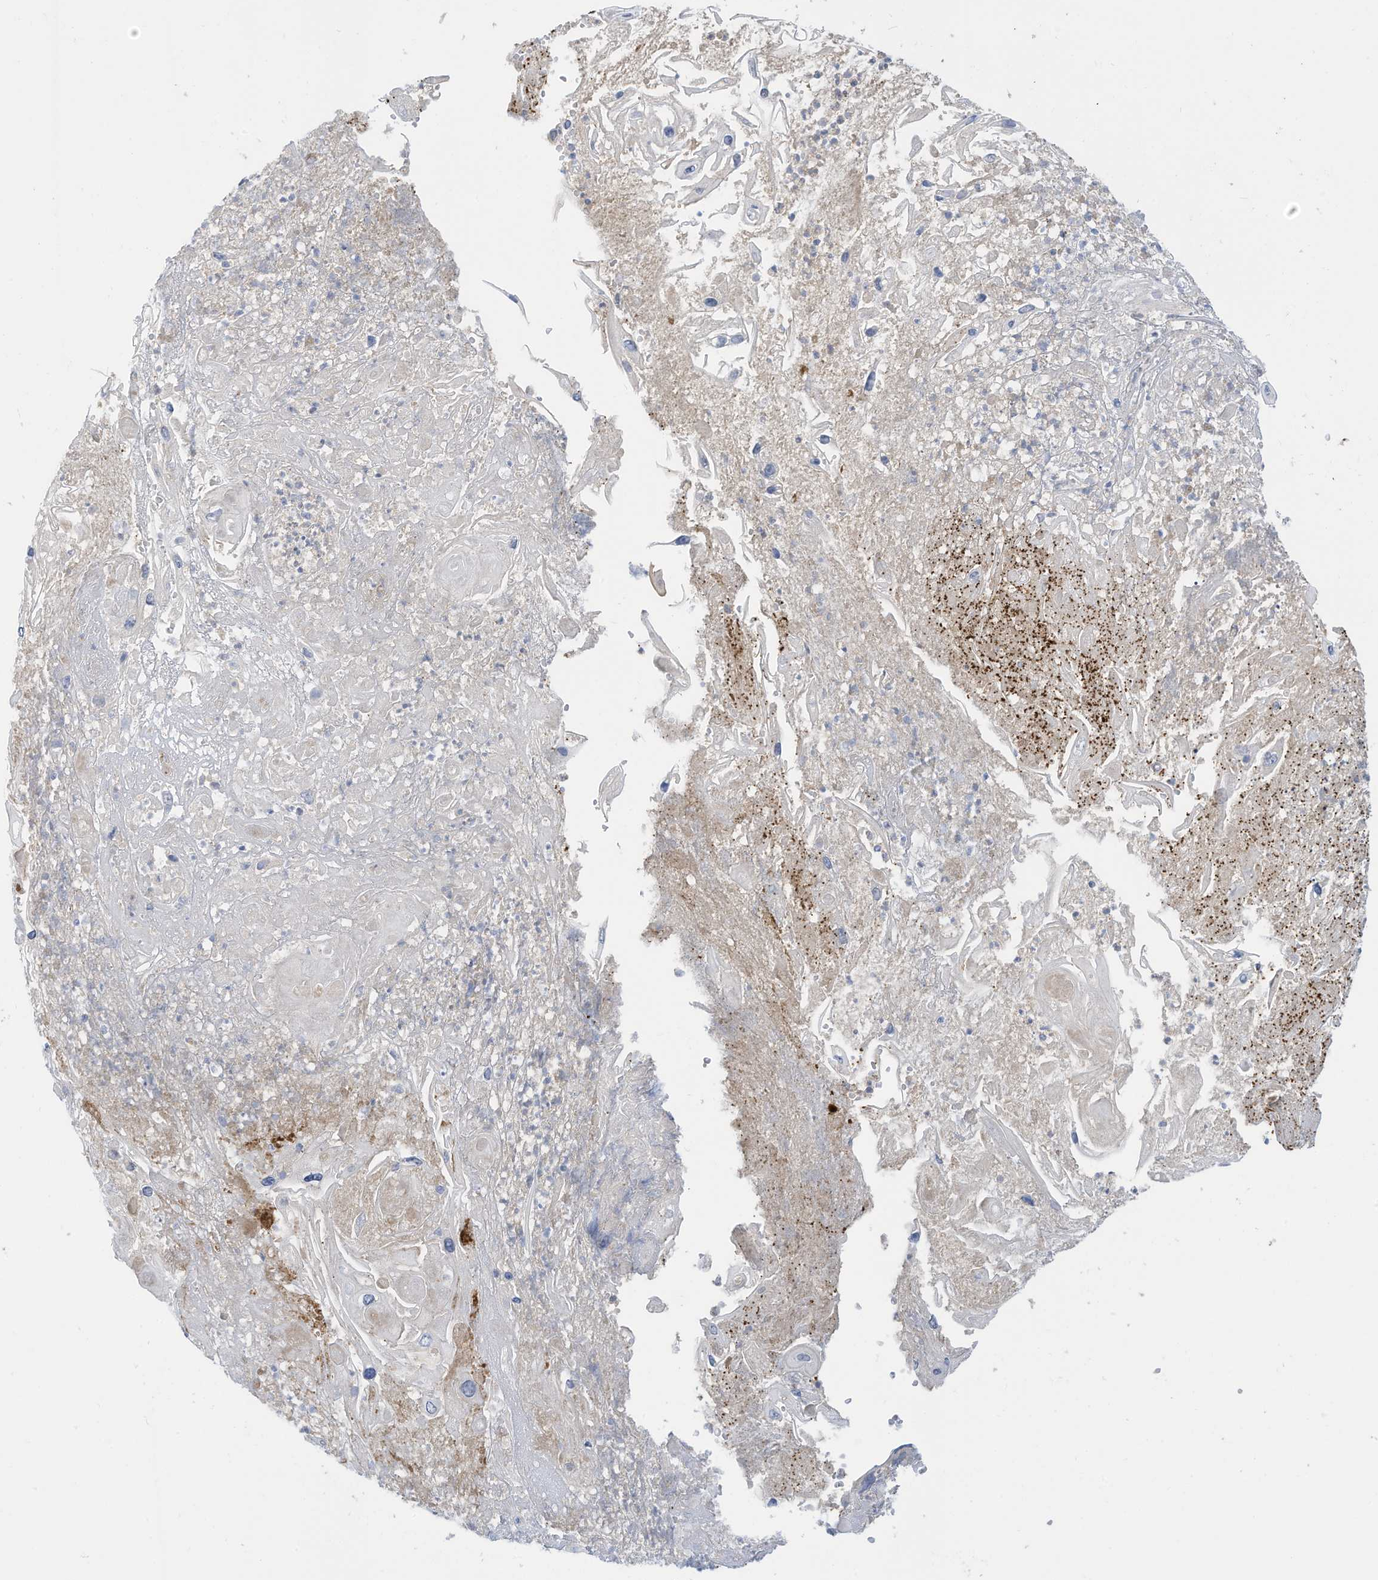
{"staining": {"intensity": "negative", "quantity": "none", "location": "none"}, "tissue": "skin cancer", "cell_type": "Tumor cells", "image_type": "cancer", "snomed": [{"axis": "morphology", "description": "Squamous cell carcinoma, NOS"}, {"axis": "topography", "description": "Skin"}], "caption": "Skin squamous cell carcinoma was stained to show a protein in brown. There is no significant staining in tumor cells.", "gene": "LRRN2", "patient": {"sex": "male", "age": 55}}